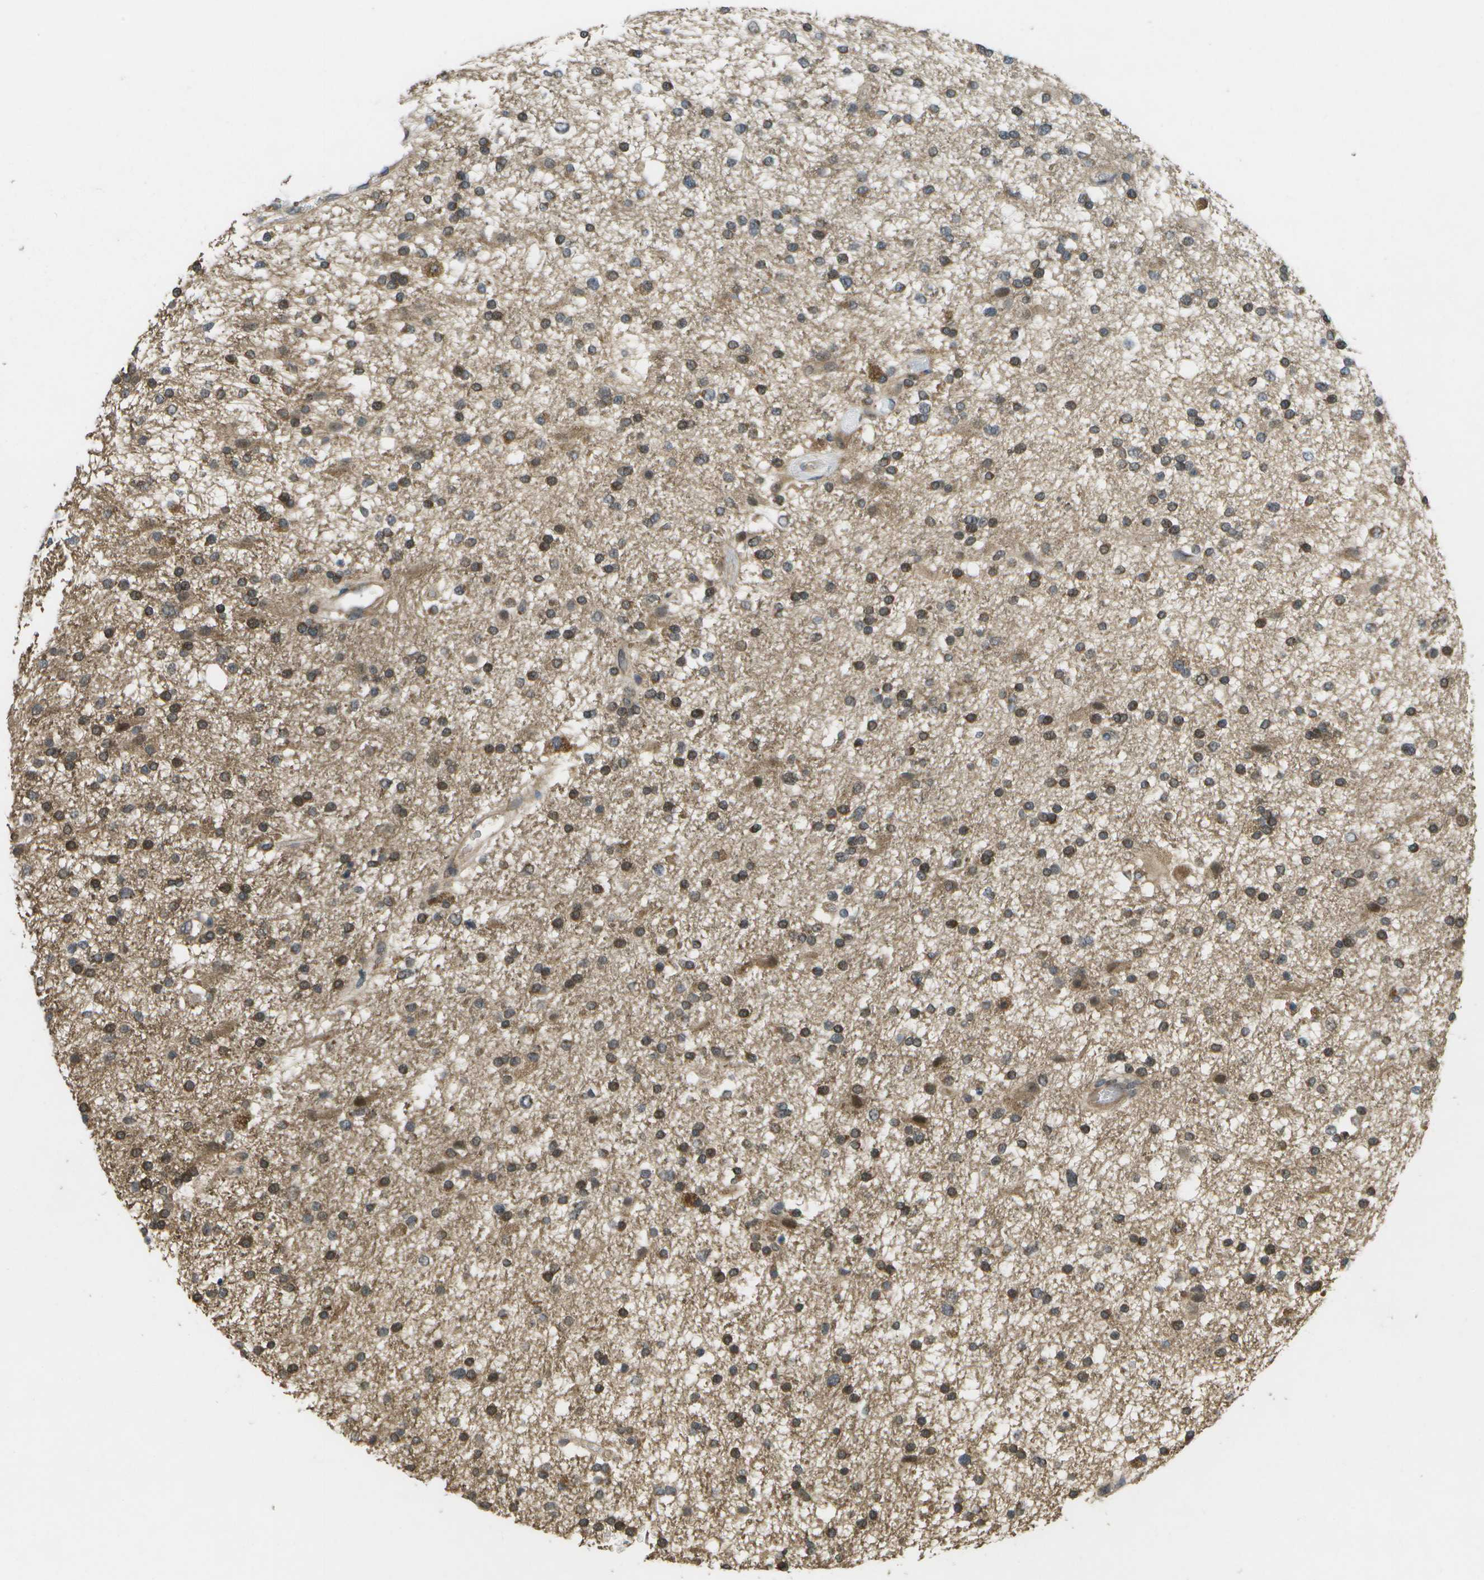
{"staining": {"intensity": "moderate", "quantity": "25%-75%", "location": "cytoplasmic/membranous"}, "tissue": "glioma", "cell_type": "Tumor cells", "image_type": "cancer", "snomed": [{"axis": "morphology", "description": "Glioma, malignant, High grade"}, {"axis": "topography", "description": "Brain"}], "caption": "Human glioma stained with a protein marker shows moderate staining in tumor cells.", "gene": "ALAS1", "patient": {"sex": "male", "age": 33}}